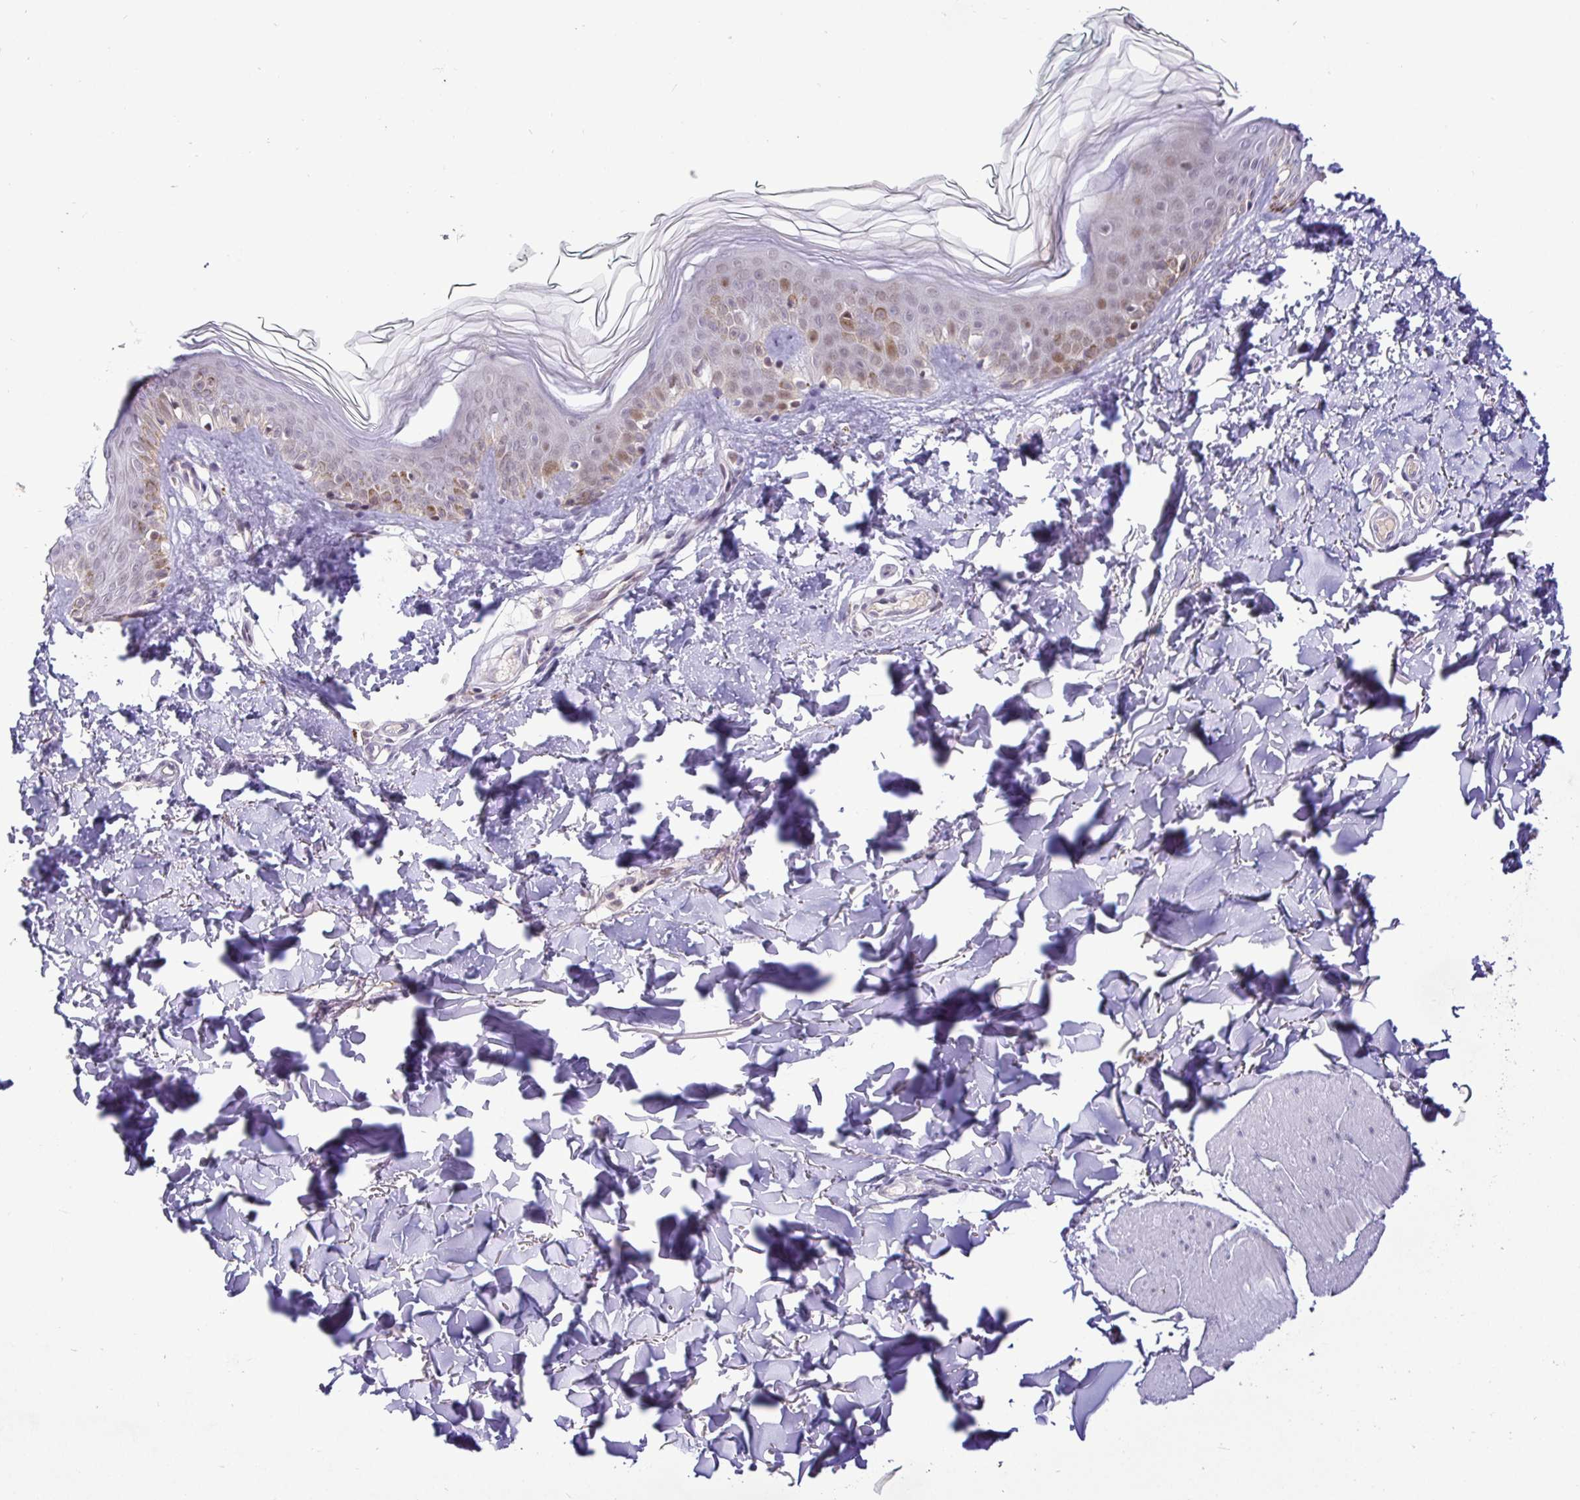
{"staining": {"intensity": "negative", "quantity": "none", "location": "none"}, "tissue": "skin", "cell_type": "Fibroblasts", "image_type": "normal", "snomed": [{"axis": "morphology", "description": "Normal tissue, NOS"}, {"axis": "topography", "description": "Skin"}, {"axis": "topography", "description": "Peripheral nerve tissue"}], "caption": "Image shows no significant protein expression in fibroblasts of normal skin. Brightfield microscopy of immunohistochemistry (IHC) stained with DAB (3,3'-diaminobenzidine) (brown) and hematoxylin (blue), captured at high magnification.", "gene": "NUP188", "patient": {"sex": "female", "age": 45}}